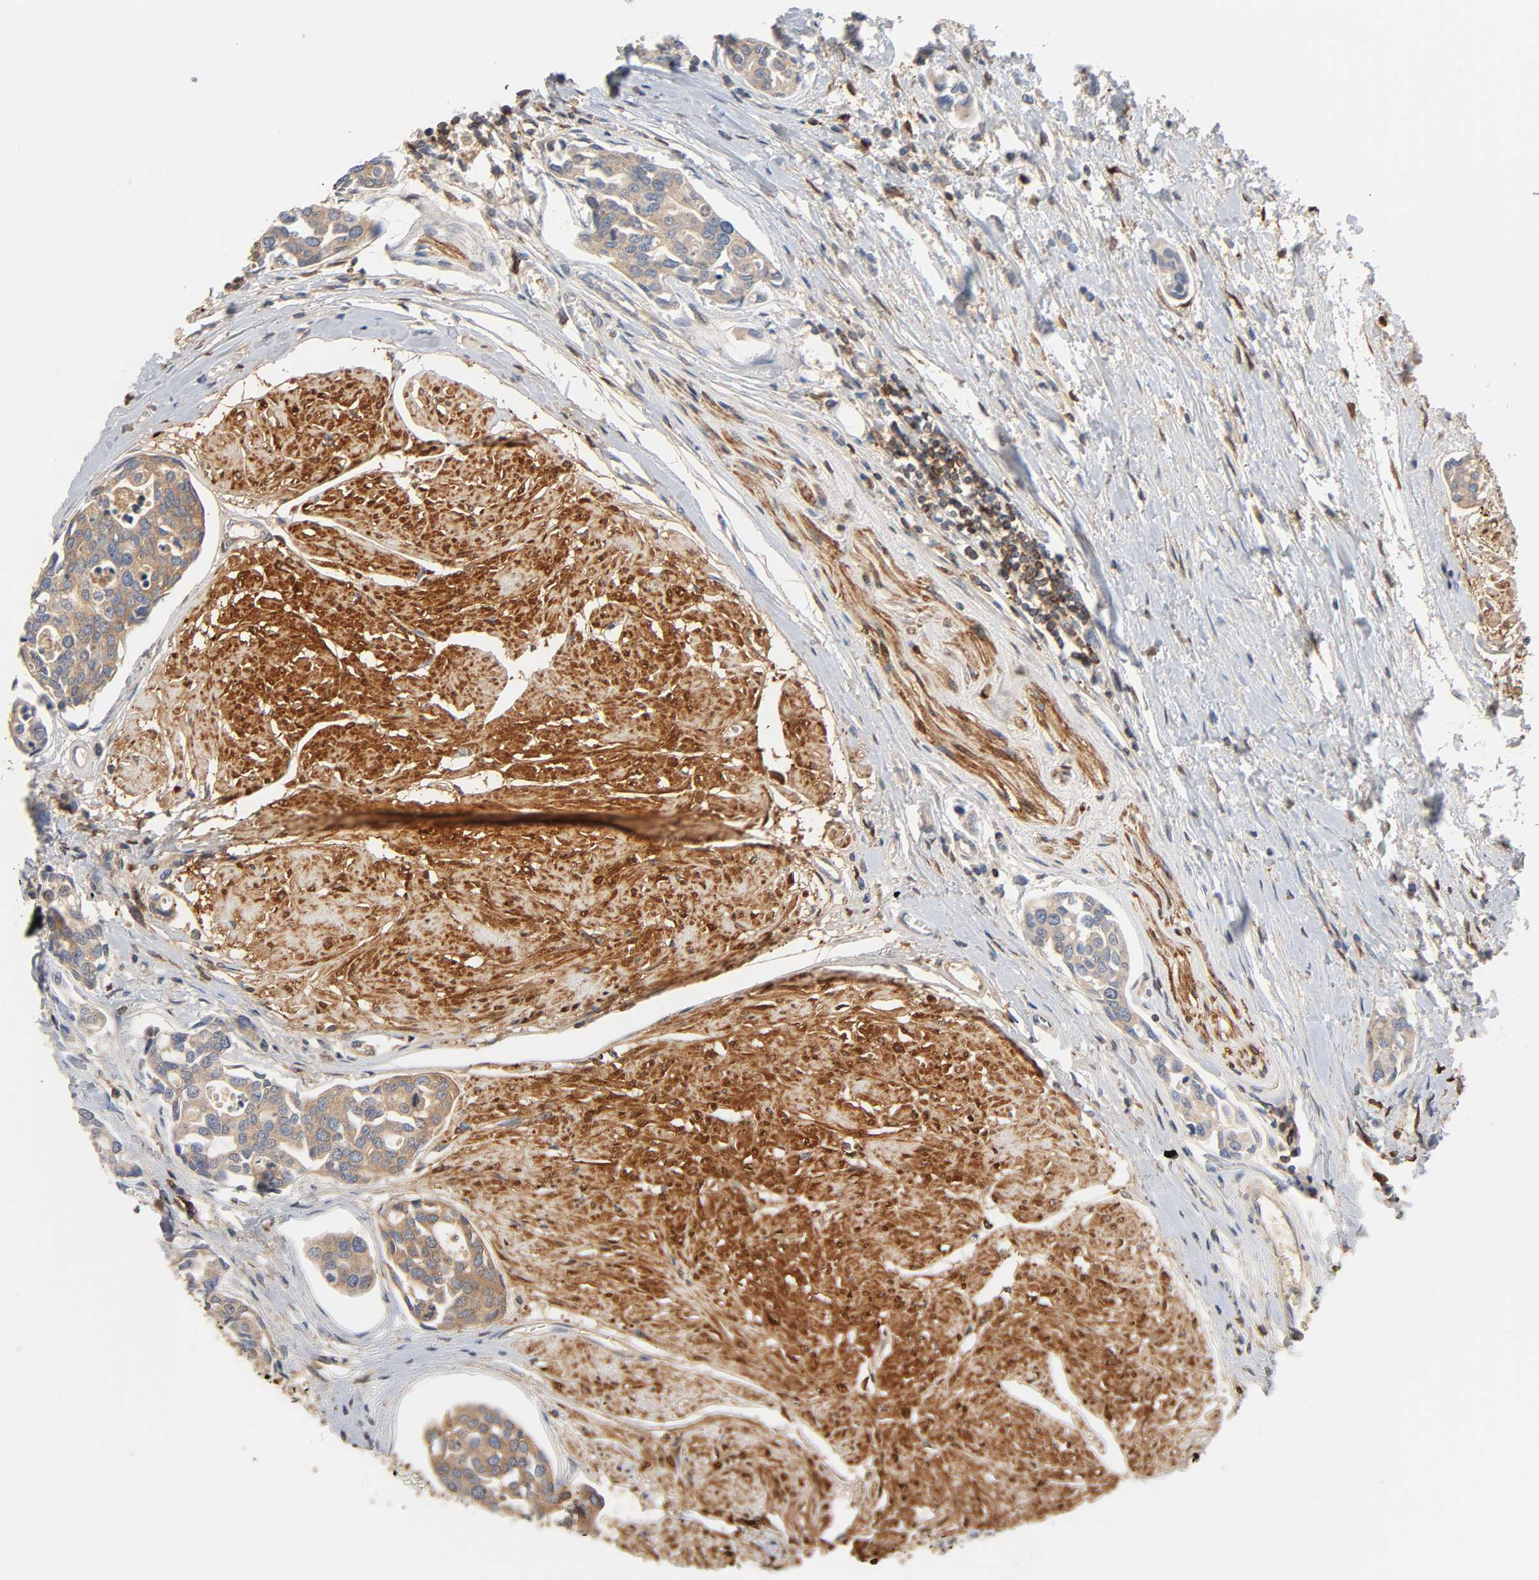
{"staining": {"intensity": "moderate", "quantity": ">75%", "location": "cytoplasmic/membranous"}, "tissue": "urothelial cancer", "cell_type": "Tumor cells", "image_type": "cancer", "snomed": [{"axis": "morphology", "description": "Urothelial carcinoma, High grade"}, {"axis": "topography", "description": "Urinary bladder"}], "caption": "Tumor cells show medium levels of moderate cytoplasmic/membranous staining in about >75% of cells in human high-grade urothelial carcinoma.", "gene": "BIN1", "patient": {"sex": "male", "age": 78}}